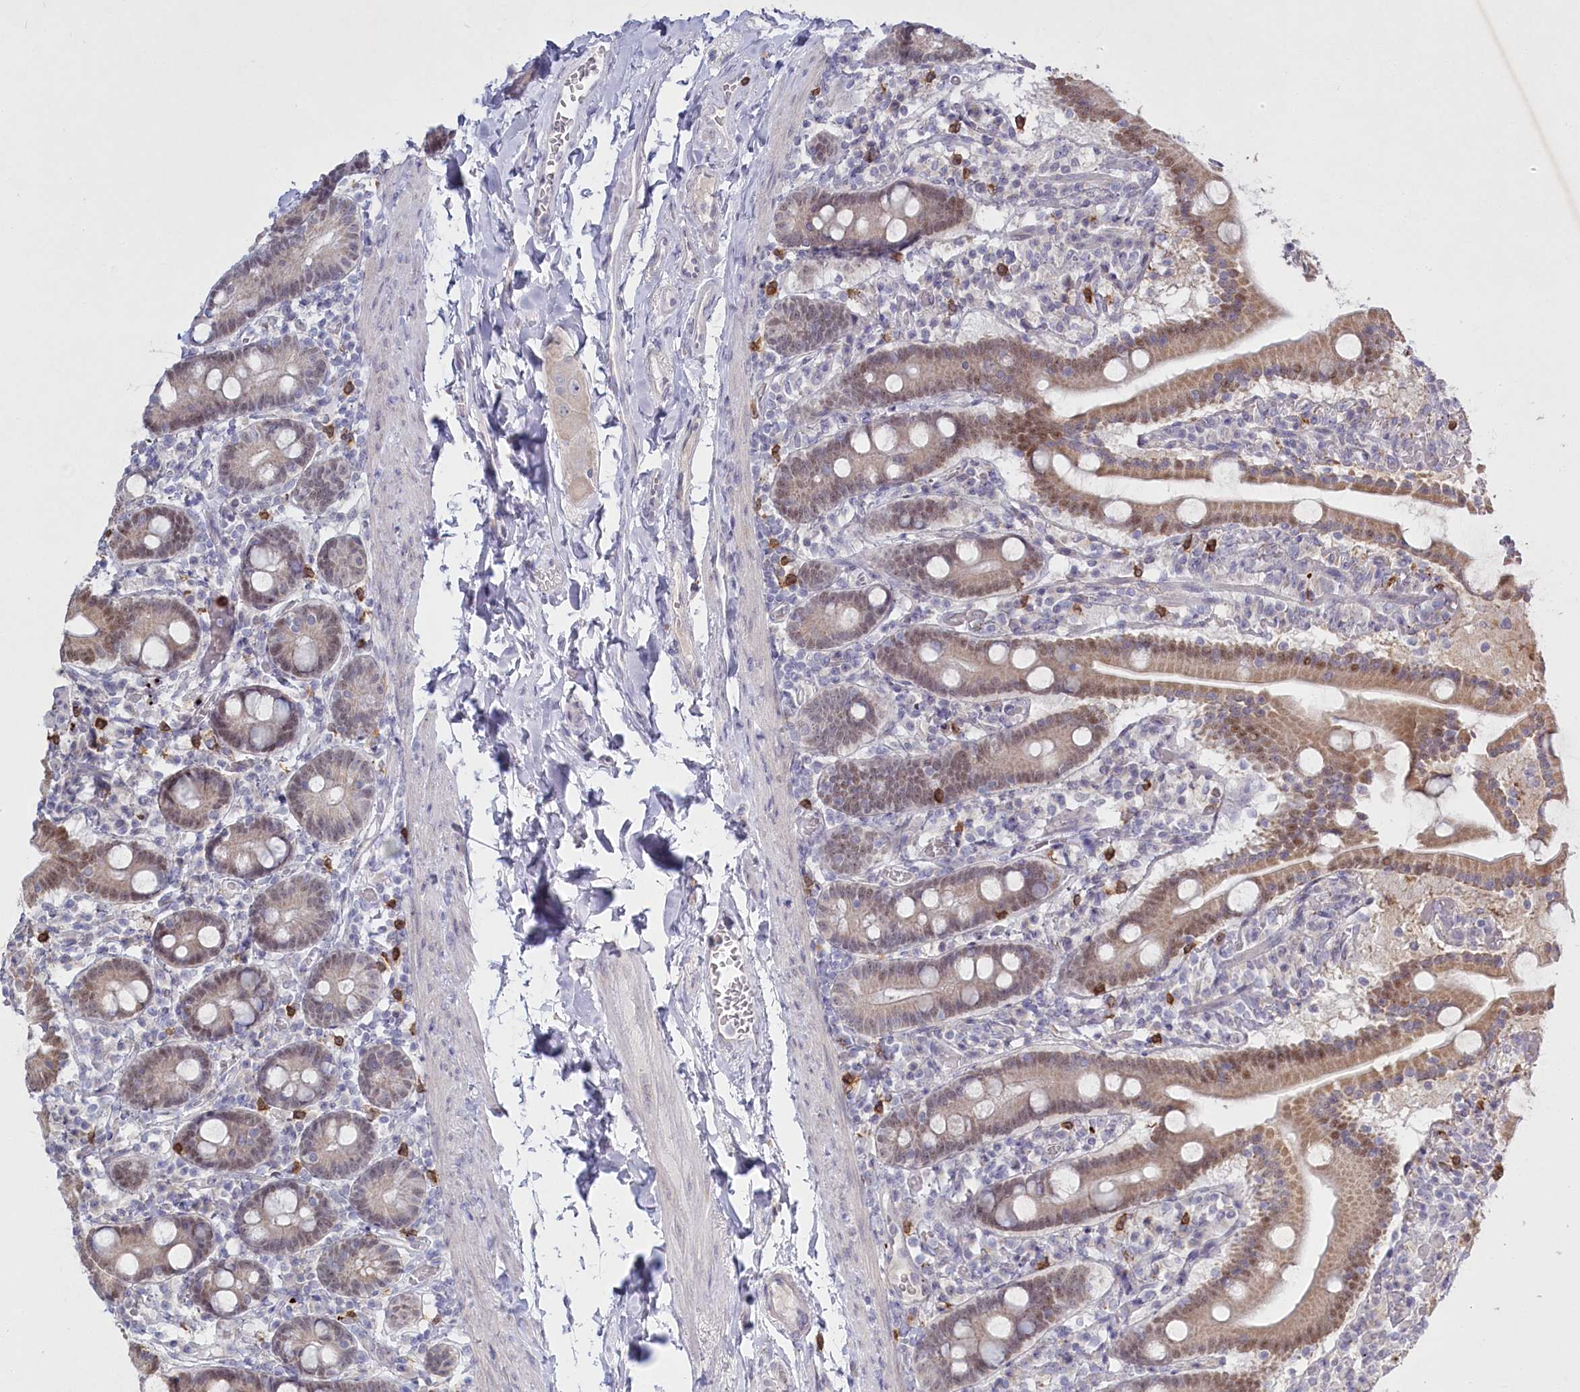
{"staining": {"intensity": "moderate", "quantity": ">75%", "location": "cytoplasmic/membranous,nuclear"}, "tissue": "duodenum", "cell_type": "Glandular cells", "image_type": "normal", "snomed": [{"axis": "morphology", "description": "Normal tissue, NOS"}, {"axis": "topography", "description": "Duodenum"}], "caption": "Immunohistochemical staining of normal human duodenum reveals >75% levels of moderate cytoplasmic/membranous,nuclear protein staining in about >75% of glandular cells.", "gene": "ABITRAM", "patient": {"sex": "male", "age": 55}}